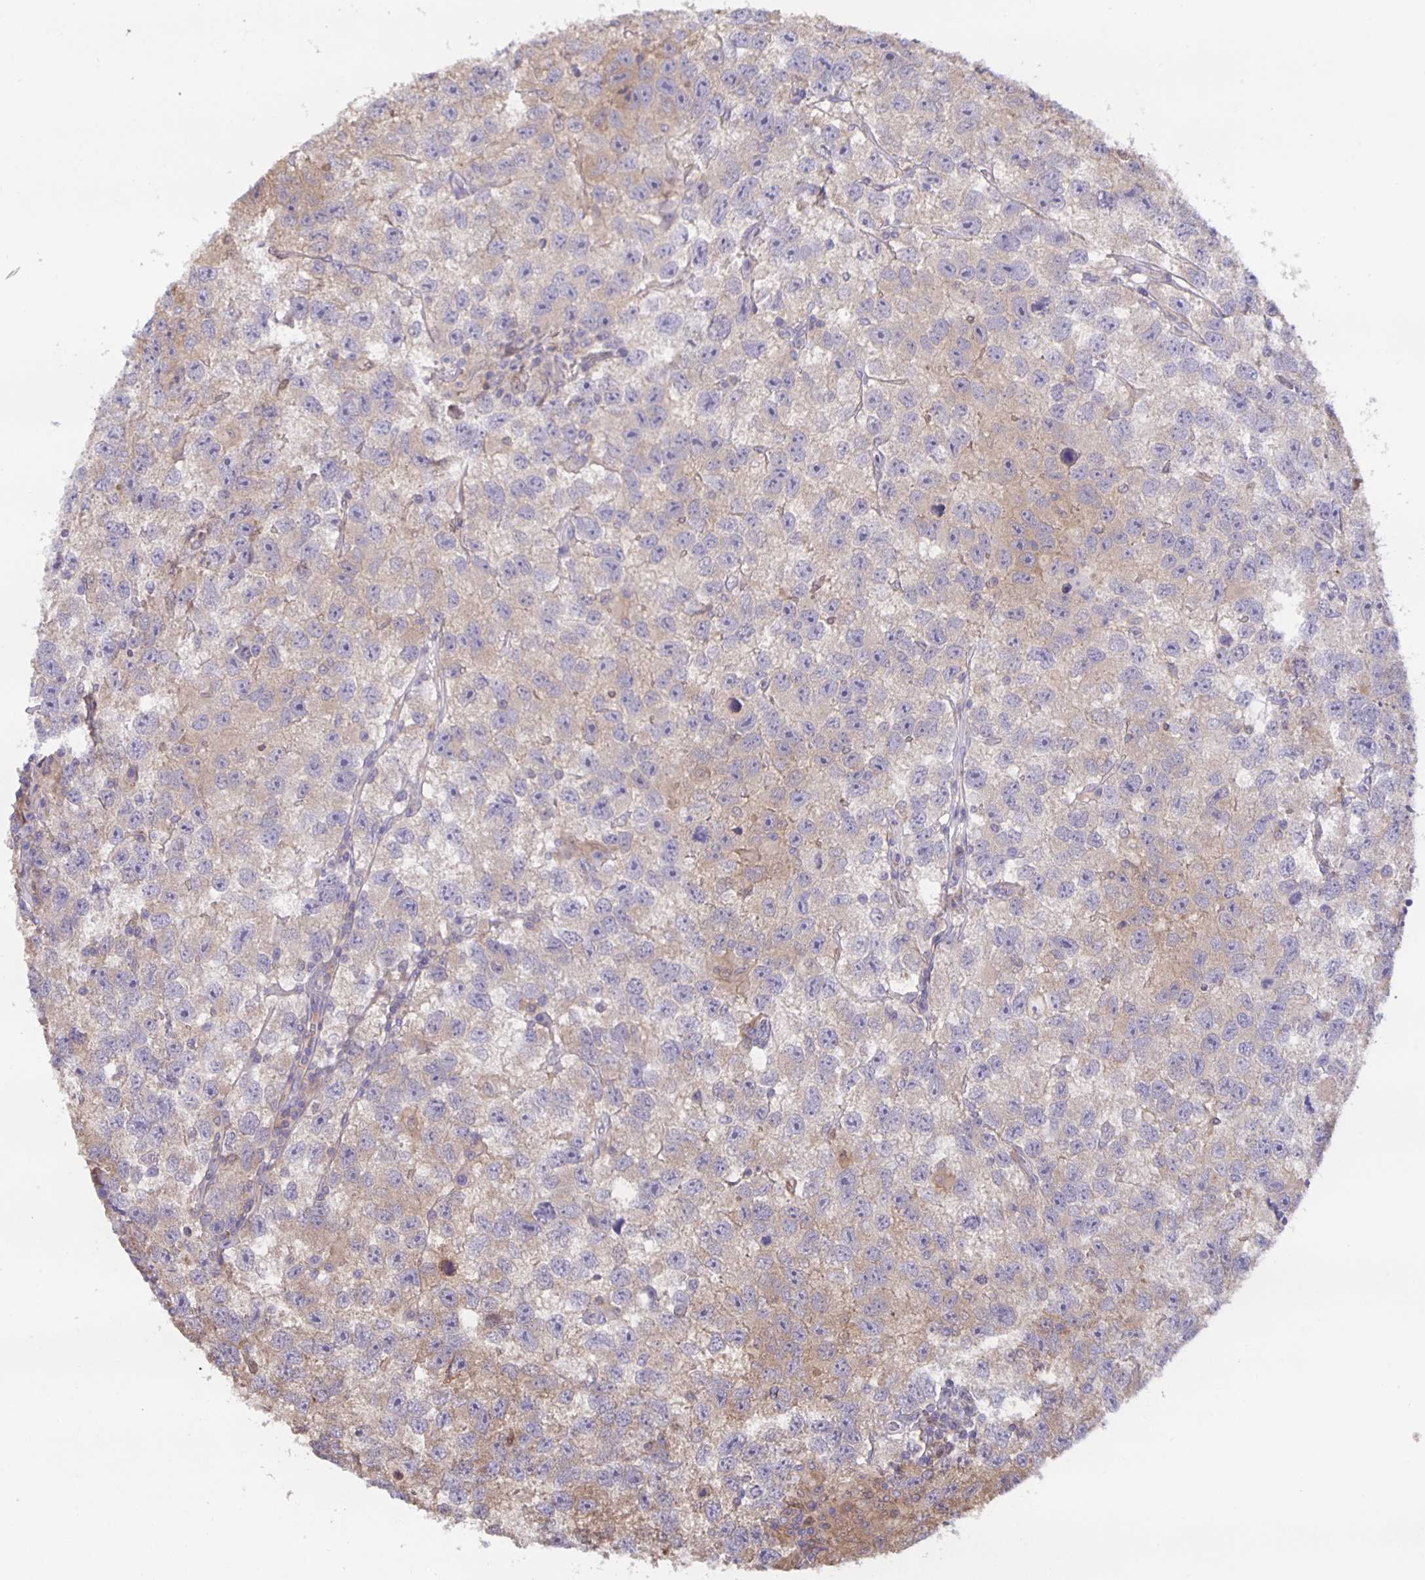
{"staining": {"intensity": "weak", "quantity": "25%-75%", "location": "cytoplasmic/membranous"}, "tissue": "testis cancer", "cell_type": "Tumor cells", "image_type": "cancer", "snomed": [{"axis": "morphology", "description": "Seminoma, NOS"}, {"axis": "topography", "description": "Testis"}], "caption": "Human testis seminoma stained with a protein marker shows weak staining in tumor cells.", "gene": "MARCHF6", "patient": {"sex": "male", "age": 26}}